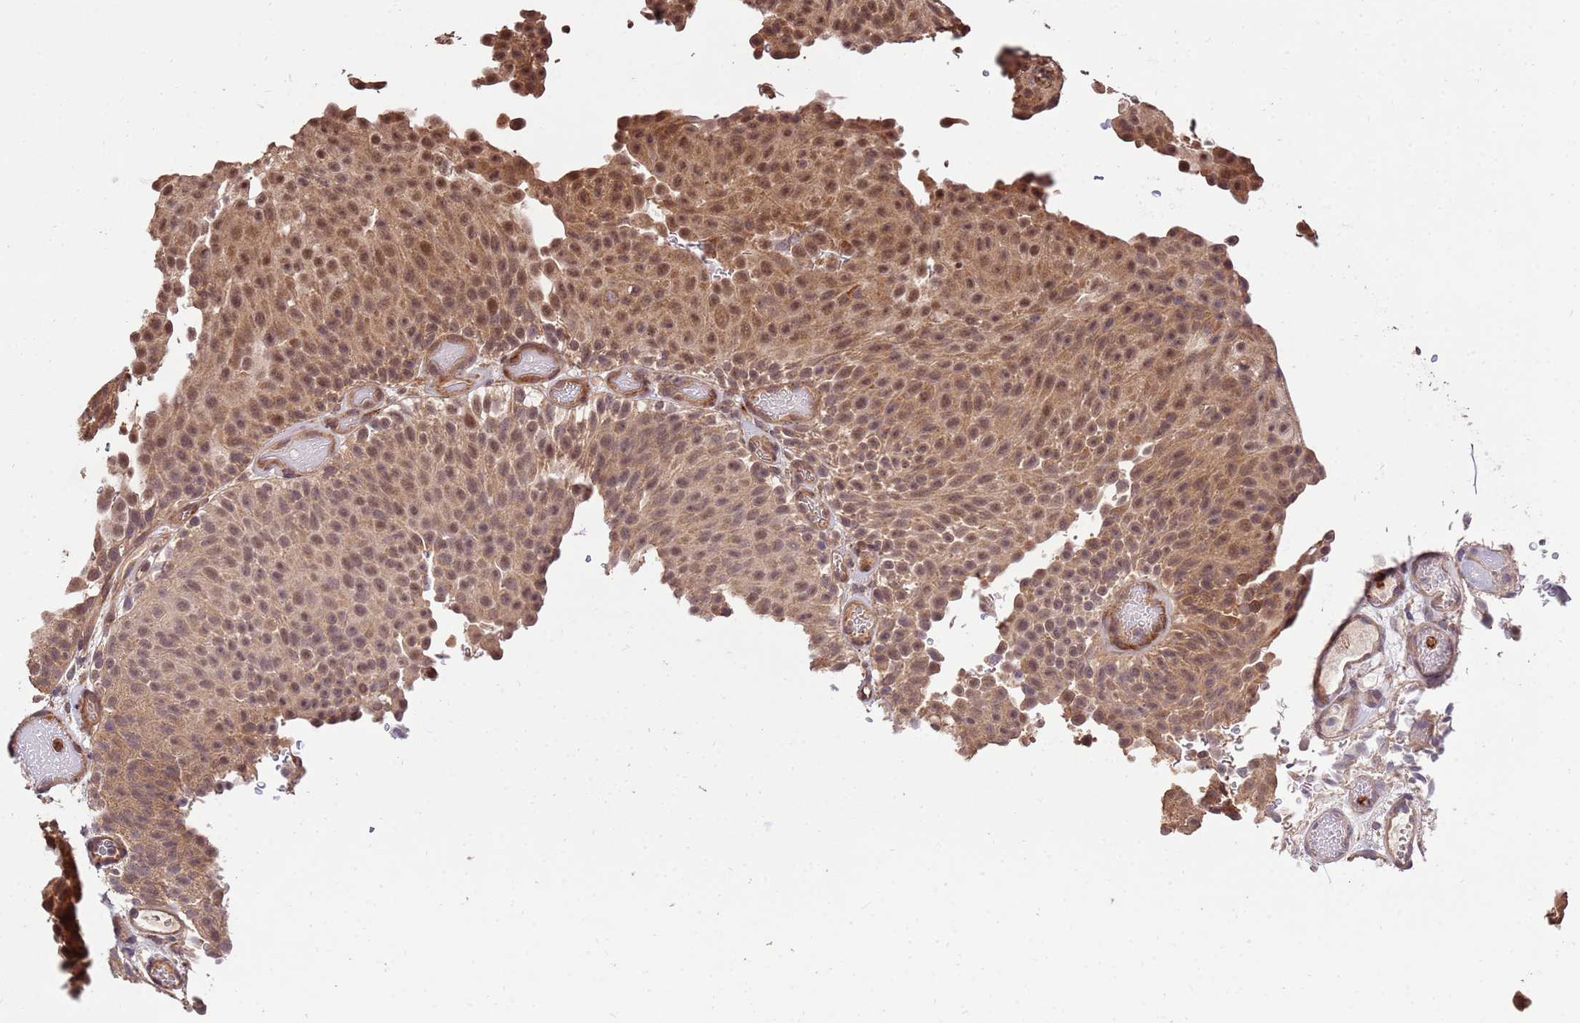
{"staining": {"intensity": "moderate", "quantity": ">75%", "location": "cytoplasmic/membranous,nuclear"}, "tissue": "urothelial cancer", "cell_type": "Tumor cells", "image_type": "cancer", "snomed": [{"axis": "morphology", "description": "Urothelial carcinoma, Low grade"}, {"axis": "topography", "description": "Urinary bladder"}], "caption": "DAB (3,3'-diaminobenzidine) immunohistochemical staining of human urothelial carcinoma (low-grade) demonstrates moderate cytoplasmic/membranous and nuclear protein expression in approximately >75% of tumor cells. Ihc stains the protein of interest in brown and the nuclei are stained blue.", "gene": "ZNF619", "patient": {"sex": "male", "age": 78}}